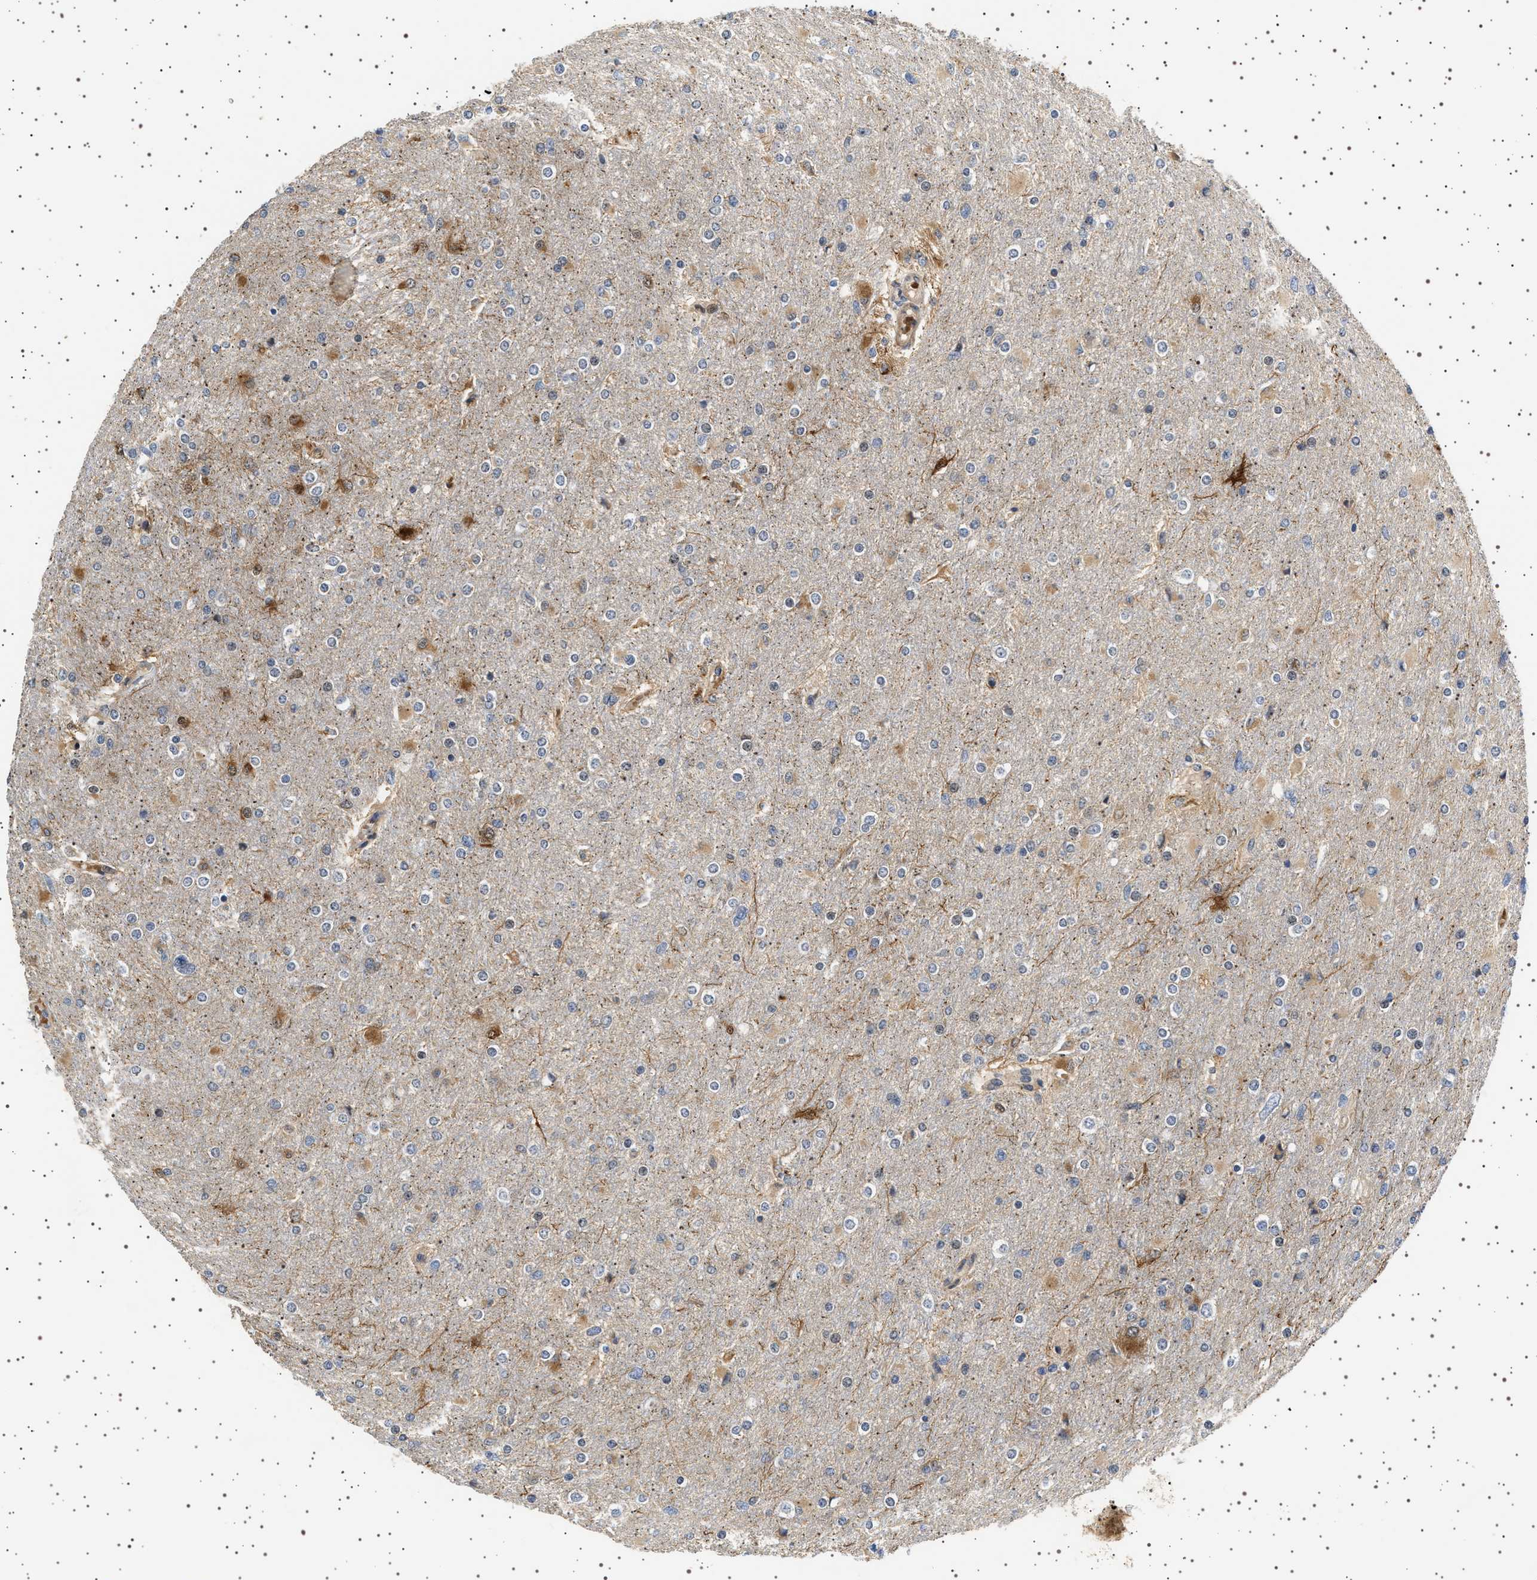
{"staining": {"intensity": "negative", "quantity": "none", "location": "none"}, "tissue": "glioma", "cell_type": "Tumor cells", "image_type": "cancer", "snomed": [{"axis": "morphology", "description": "Glioma, malignant, High grade"}, {"axis": "topography", "description": "Cerebral cortex"}], "caption": "Glioma stained for a protein using immunohistochemistry reveals no positivity tumor cells.", "gene": "BAG3", "patient": {"sex": "female", "age": 36}}